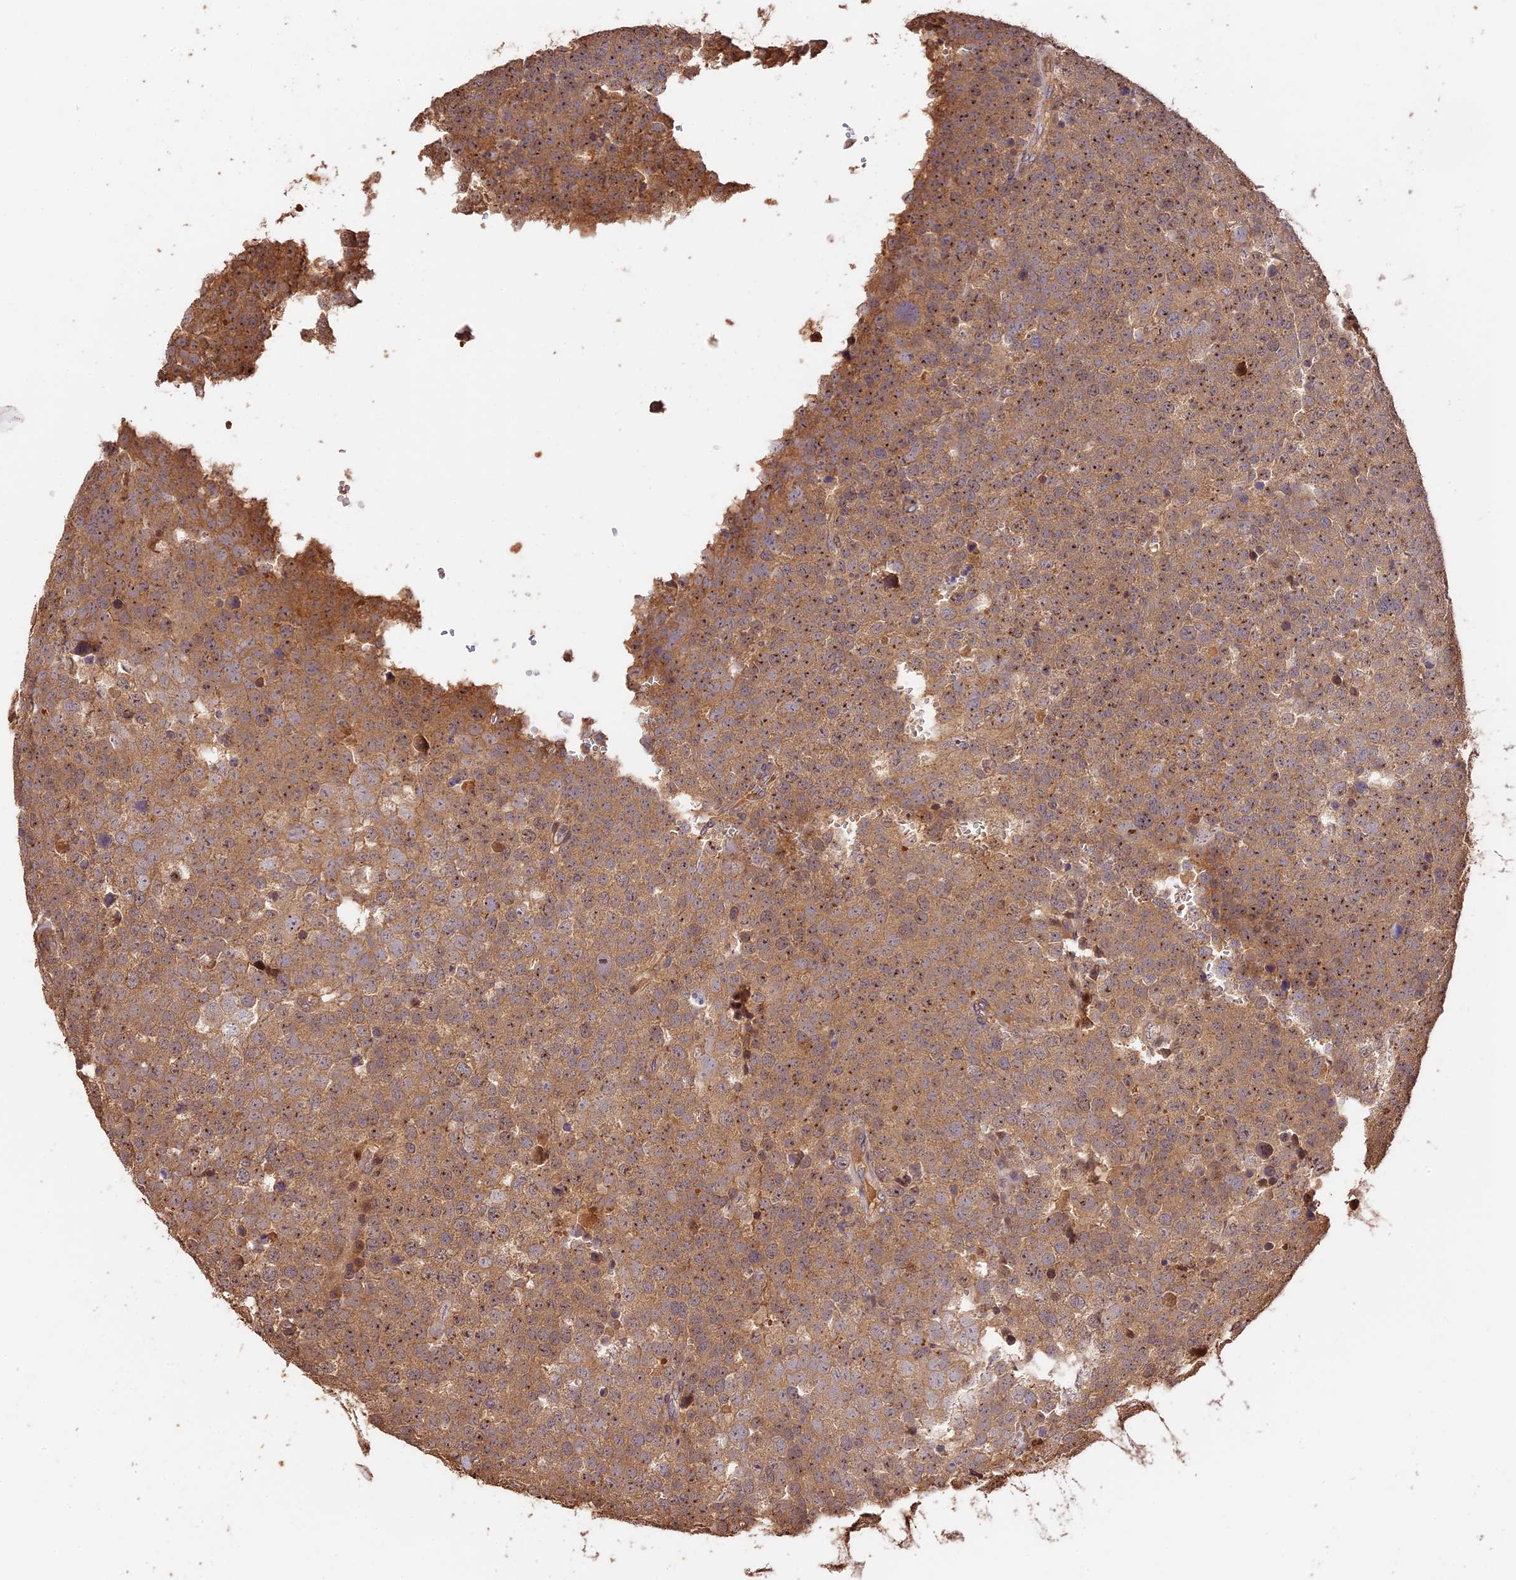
{"staining": {"intensity": "moderate", "quantity": ">75%", "location": "cytoplasmic/membranous,nuclear"}, "tissue": "testis cancer", "cell_type": "Tumor cells", "image_type": "cancer", "snomed": [{"axis": "morphology", "description": "Seminoma, NOS"}, {"axis": "topography", "description": "Testis"}], "caption": "About >75% of tumor cells in human seminoma (testis) reveal moderate cytoplasmic/membranous and nuclear protein expression as visualized by brown immunohistochemical staining.", "gene": "PPP1R37", "patient": {"sex": "male", "age": 71}}